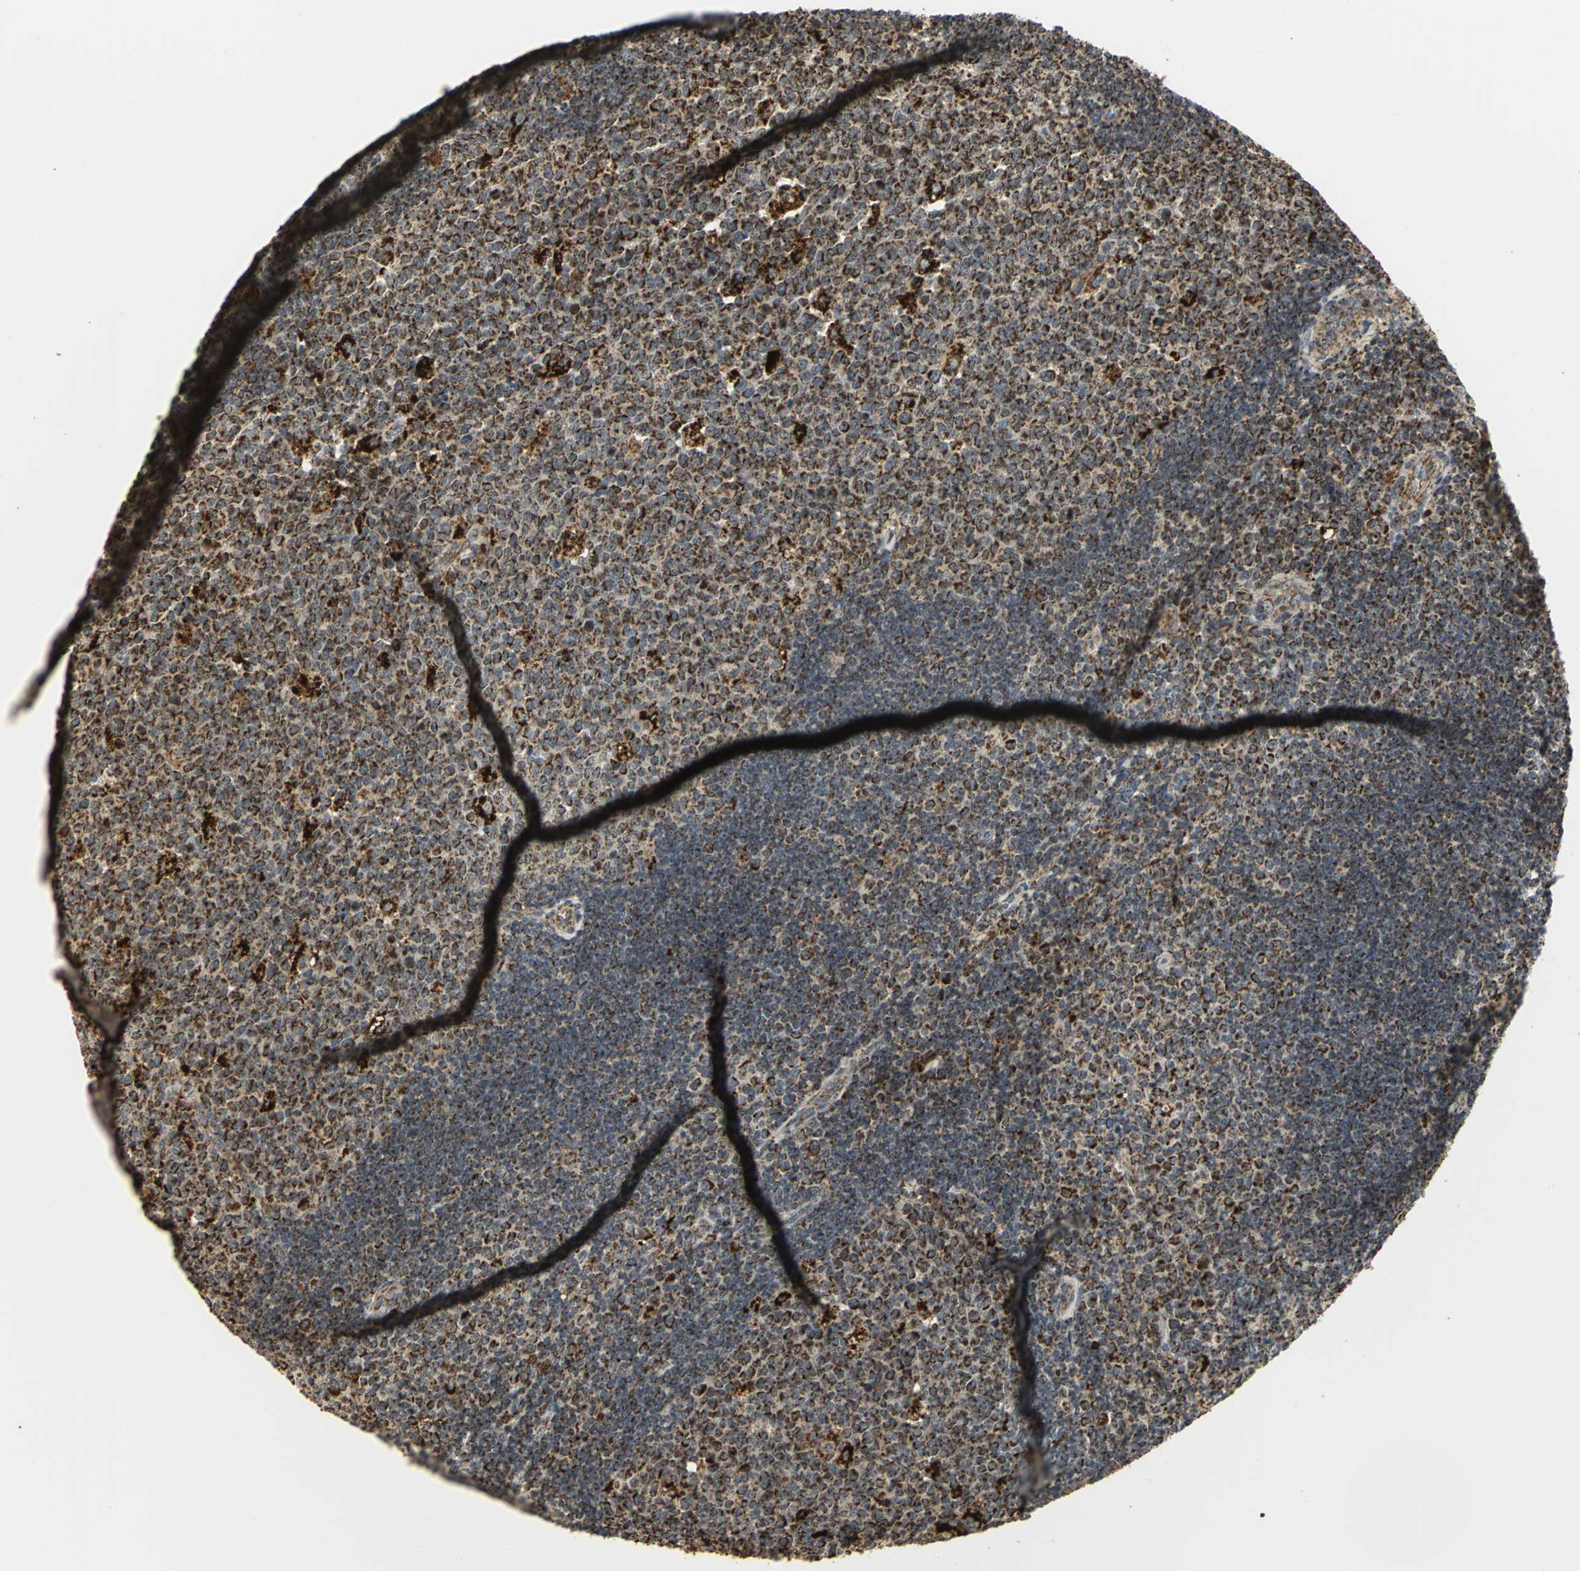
{"staining": {"intensity": "strong", "quantity": ">75%", "location": "cytoplasmic/membranous"}, "tissue": "lymph node", "cell_type": "Germinal center cells", "image_type": "normal", "snomed": [{"axis": "morphology", "description": "Normal tissue, NOS"}, {"axis": "topography", "description": "Lymph node"}, {"axis": "topography", "description": "Salivary gland"}], "caption": "Immunohistochemical staining of normal human lymph node exhibits >75% levels of strong cytoplasmic/membranous protein expression in about >75% of germinal center cells. The staining is performed using DAB (3,3'-diaminobenzidine) brown chromogen to label protein expression. The nuclei are counter-stained blue using hematoxylin.", "gene": "VDAC1", "patient": {"sex": "male", "age": 8}}